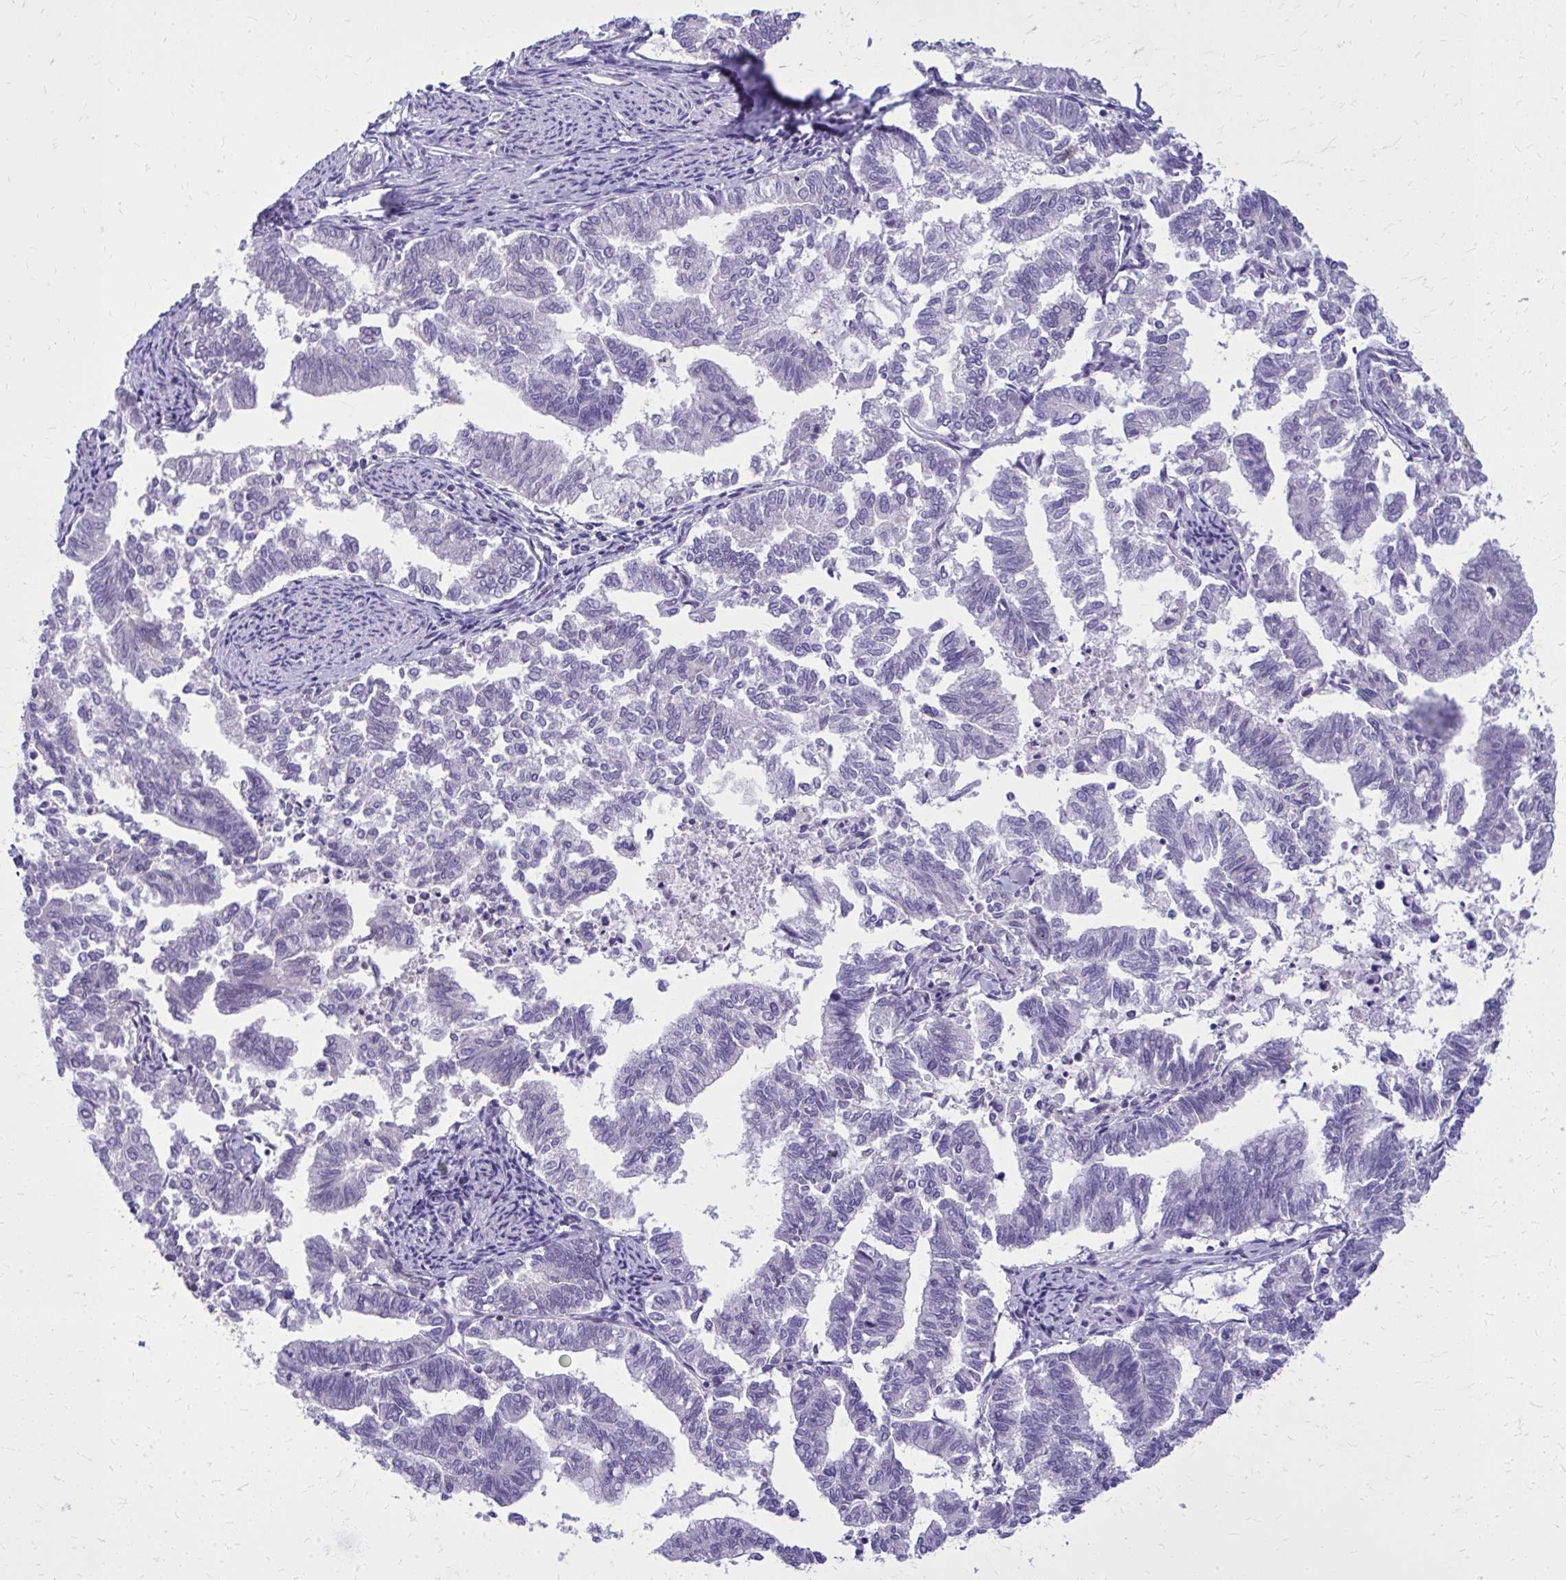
{"staining": {"intensity": "negative", "quantity": "none", "location": "none"}, "tissue": "endometrial cancer", "cell_type": "Tumor cells", "image_type": "cancer", "snomed": [{"axis": "morphology", "description": "Adenocarcinoma, NOS"}, {"axis": "topography", "description": "Endometrium"}], "caption": "Photomicrograph shows no protein expression in tumor cells of endometrial adenocarcinoma tissue.", "gene": "NNMT", "patient": {"sex": "female", "age": 79}}